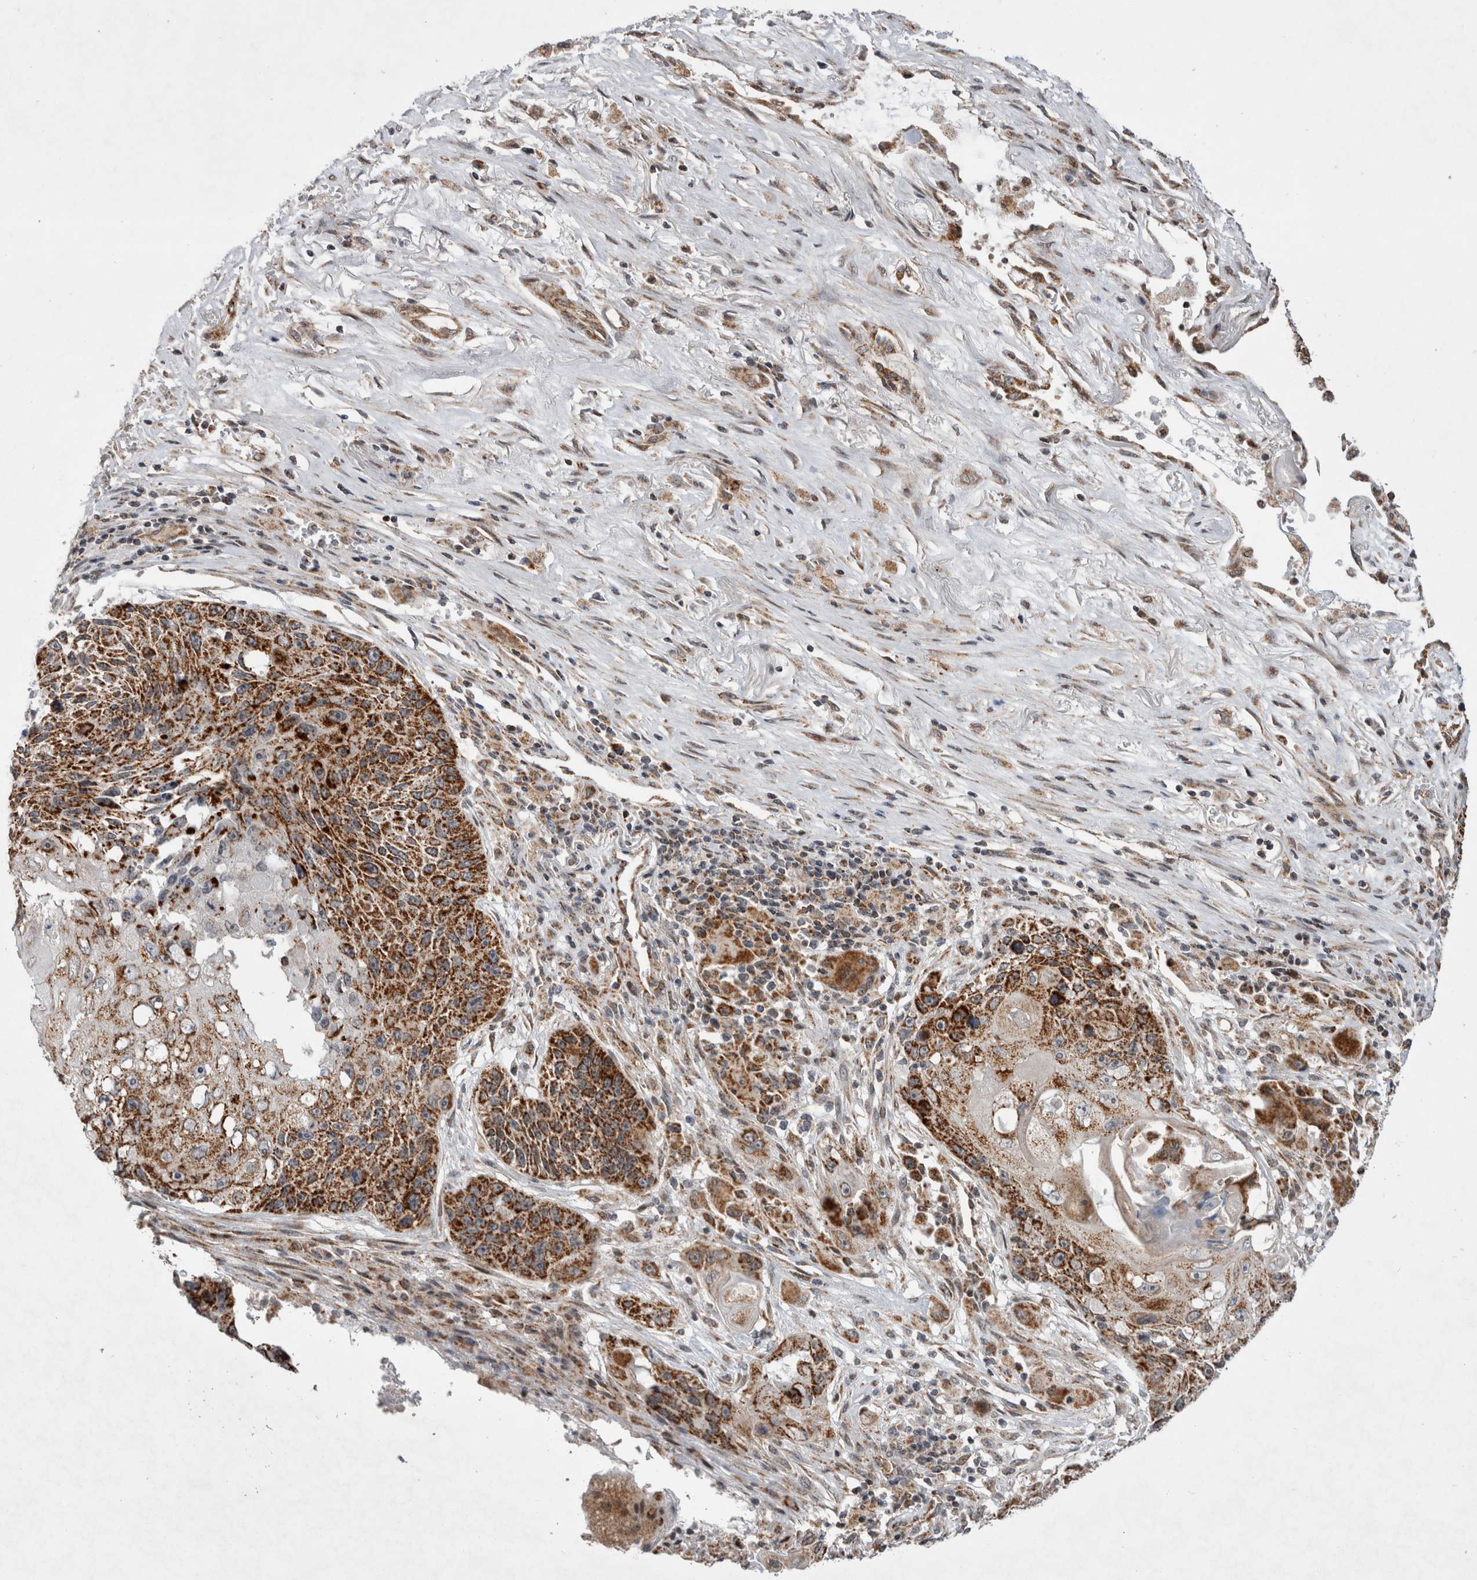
{"staining": {"intensity": "strong", "quantity": ">75%", "location": "cytoplasmic/membranous"}, "tissue": "lung cancer", "cell_type": "Tumor cells", "image_type": "cancer", "snomed": [{"axis": "morphology", "description": "Squamous cell carcinoma, NOS"}, {"axis": "topography", "description": "Lung"}], "caption": "High-magnification brightfield microscopy of lung squamous cell carcinoma stained with DAB (3,3'-diaminobenzidine) (brown) and counterstained with hematoxylin (blue). tumor cells exhibit strong cytoplasmic/membranous expression is present in approximately>75% of cells.", "gene": "MRPL37", "patient": {"sex": "male", "age": 61}}